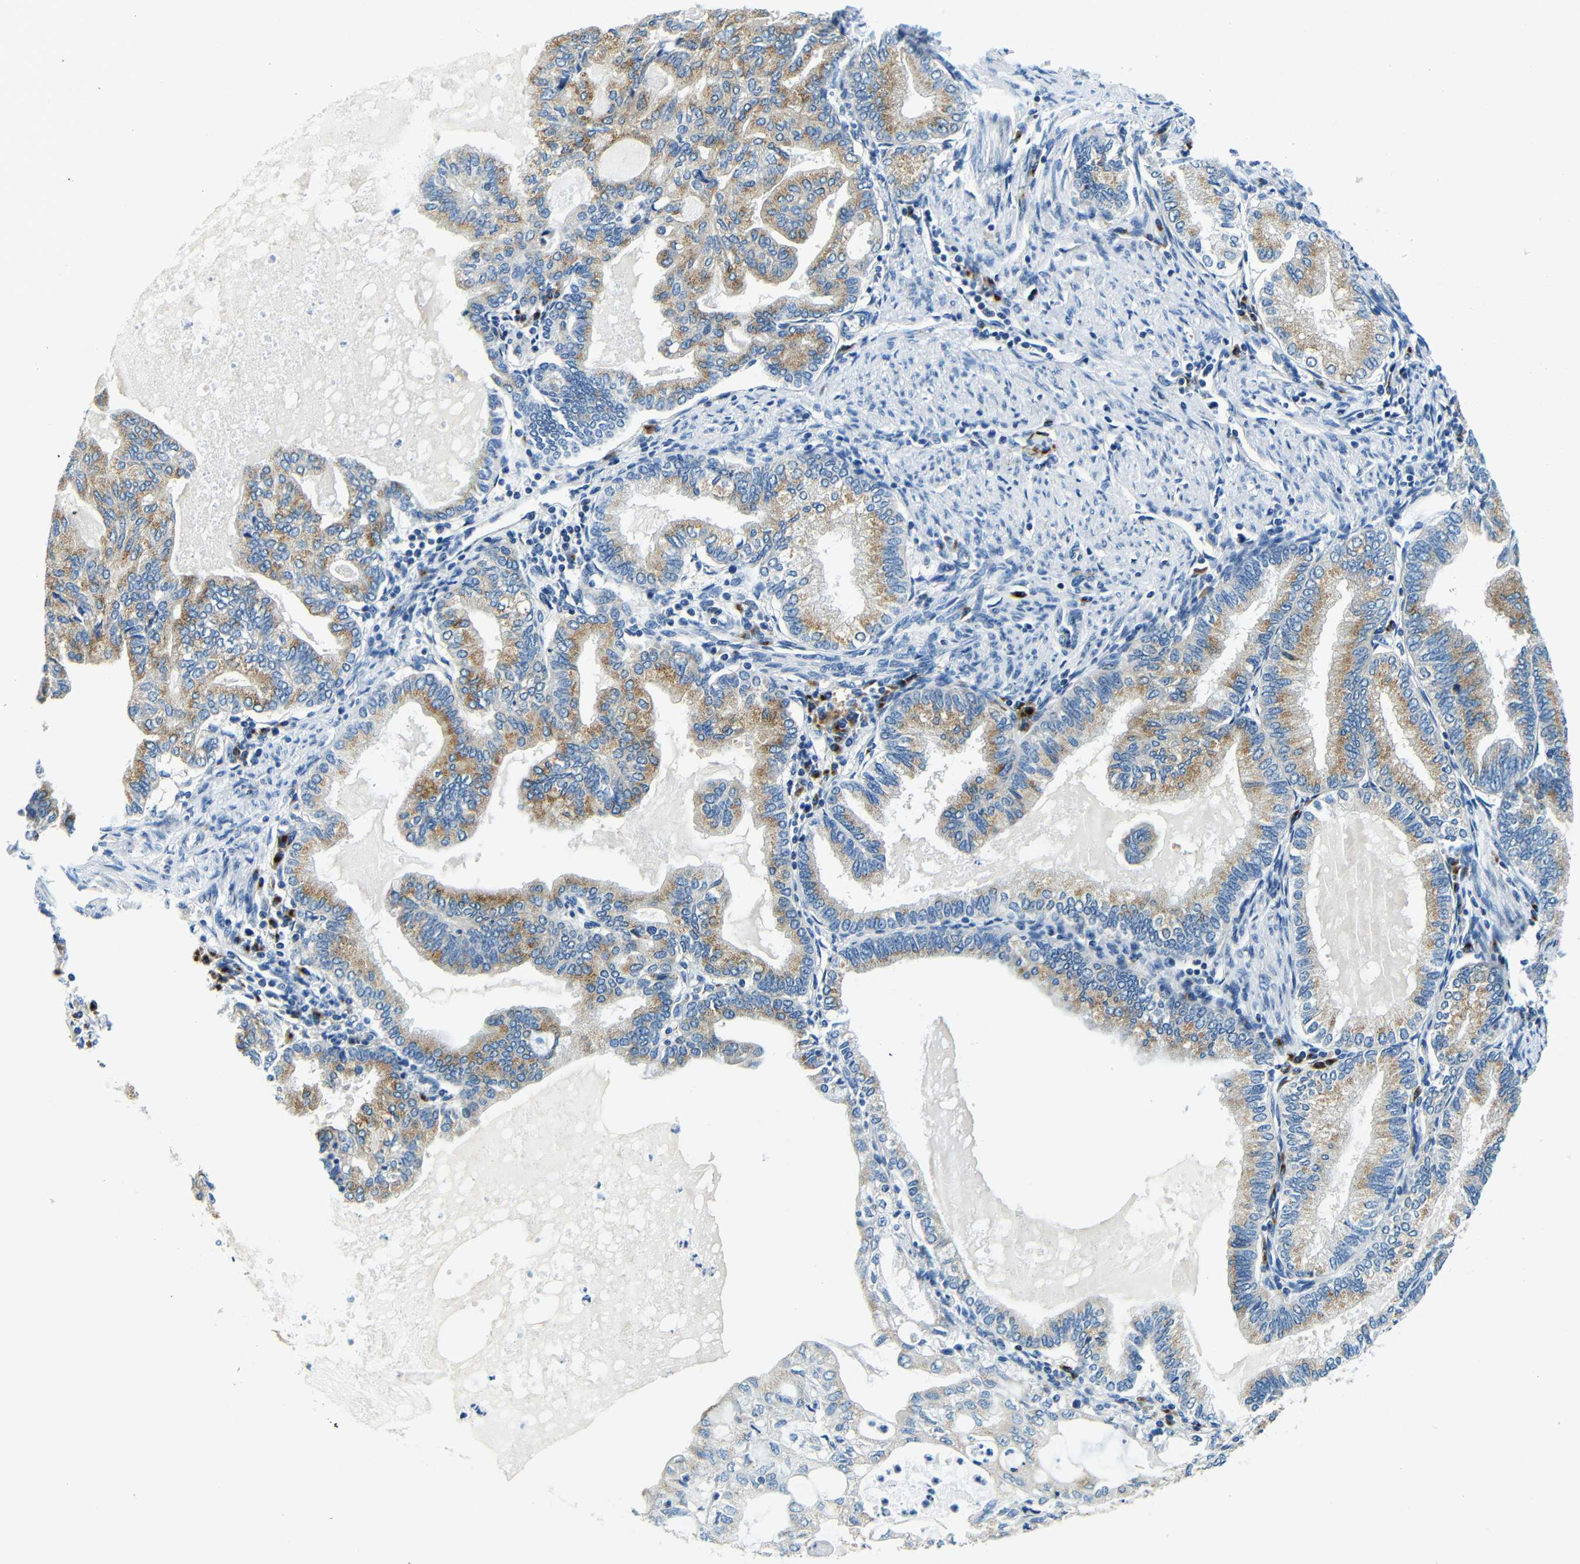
{"staining": {"intensity": "moderate", "quantity": ">75%", "location": "cytoplasmic/membranous"}, "tissue": "endometrial cancer", "cell_type": "Tumor cells", "image_type": "cancer", "snomed": [{"axis": "morphology", "description": "Adenocarcinoma, NOS"}, {"axis": "topography", "description": "Endometrium"}], "caption": "Immunohistochemical staining of endometrial adenocarcinoma displays medium levels of moderate cytoplasmic/membranous expression in about >75% of tumor cells. The protein of interest is shown in brown color, while the nuclei are stained blue.", "gene": "USO1", "patient": {"sex": "female", "age": 86}}